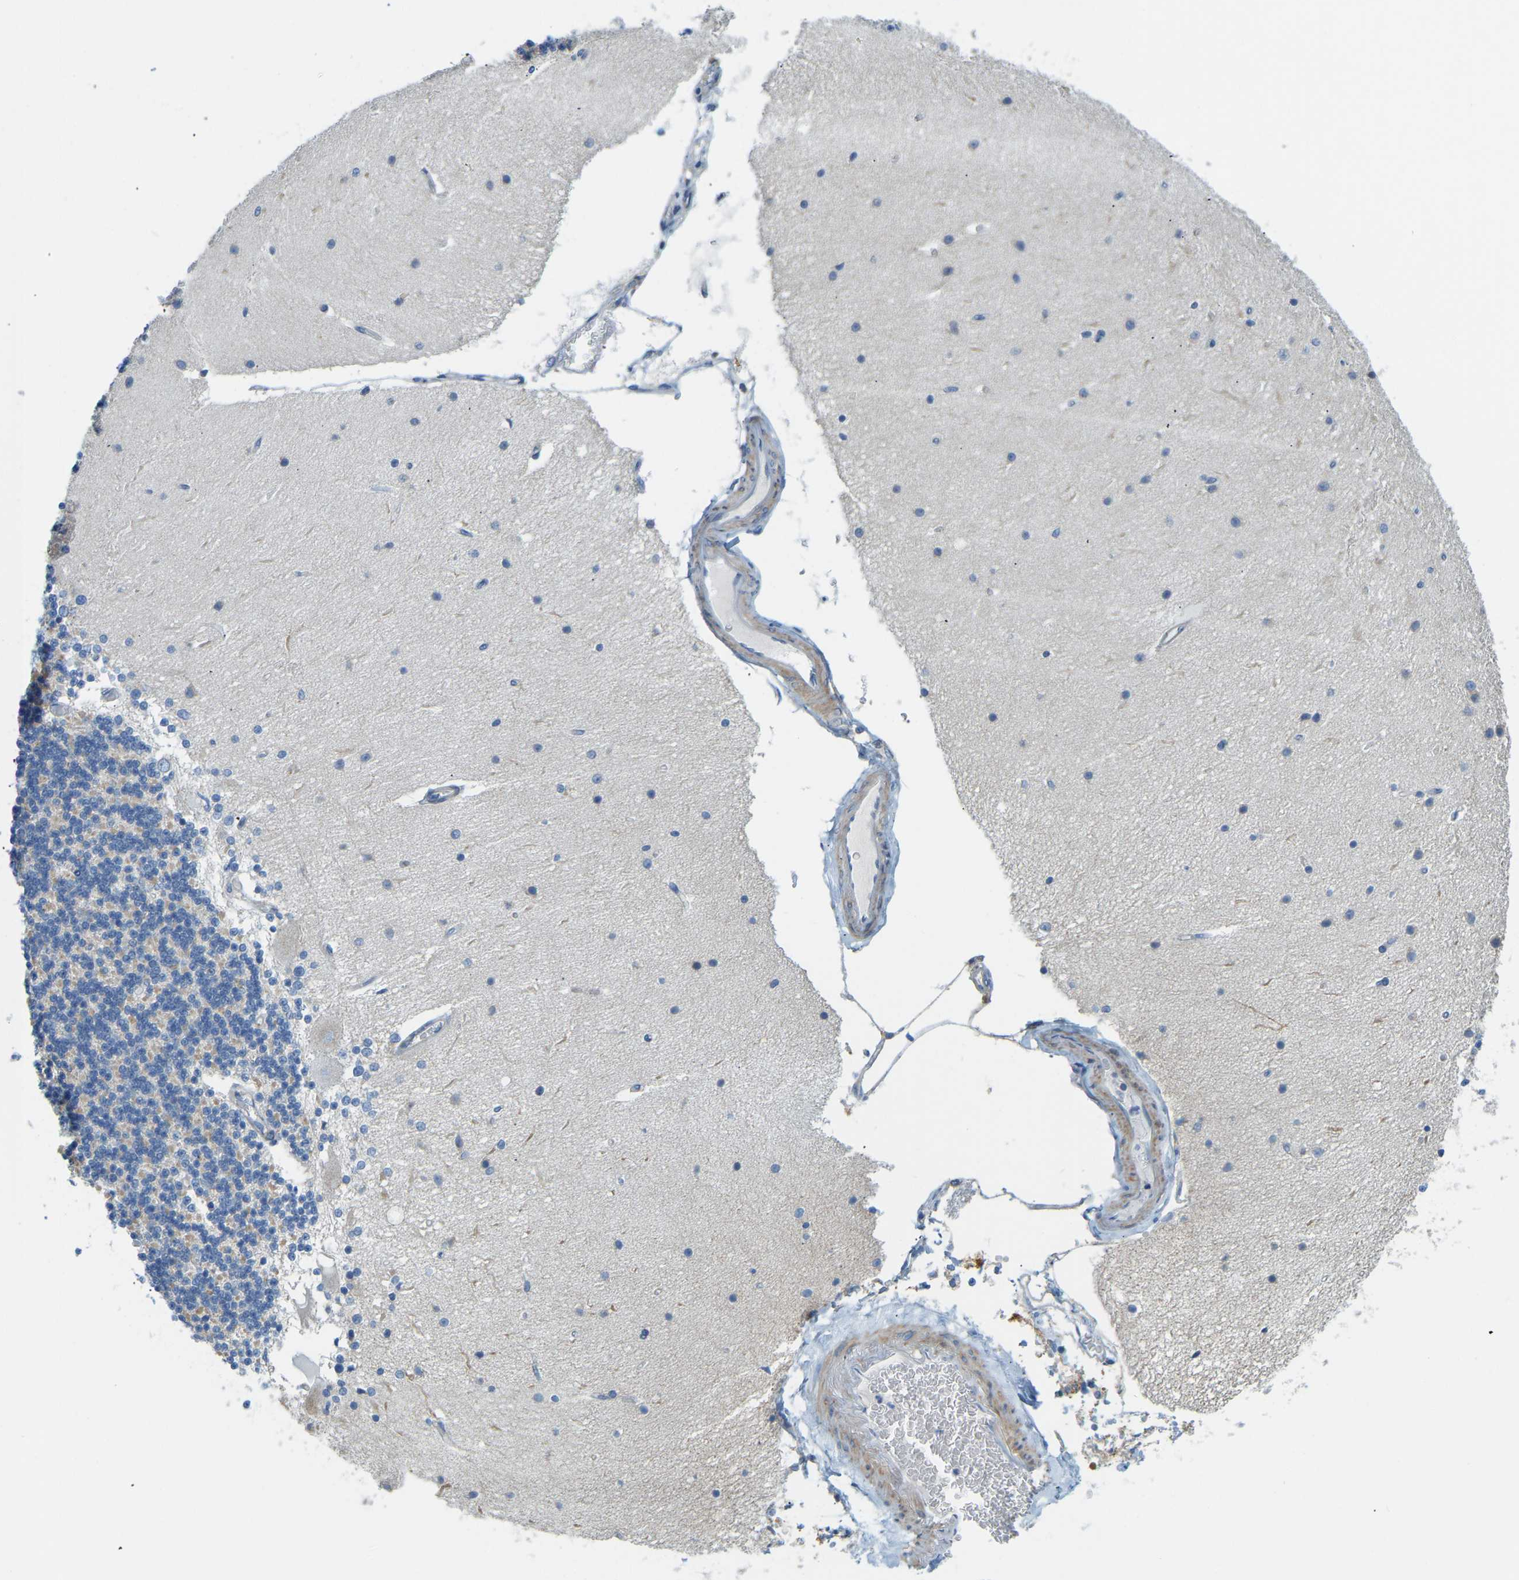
{"staining": {"intensity": "weak", "quantity": "<25%", "location": "cytoplasmic/membranous"}, "tissue": "cerebellum", "cell_type": "Cells in granular layer", "image_type": "normal", "snomed": [{"axis": "morphology", "description": "Normal tissue, NOS"}, {"axis": "topography", "description": "Cerebellum"}], "caption": "Cerebellum stained for a protein using immunohistochemistry reveals no staining cells in granular layer.", "gene": "GDA", "patient": {"sex": "female", "age": 54}}